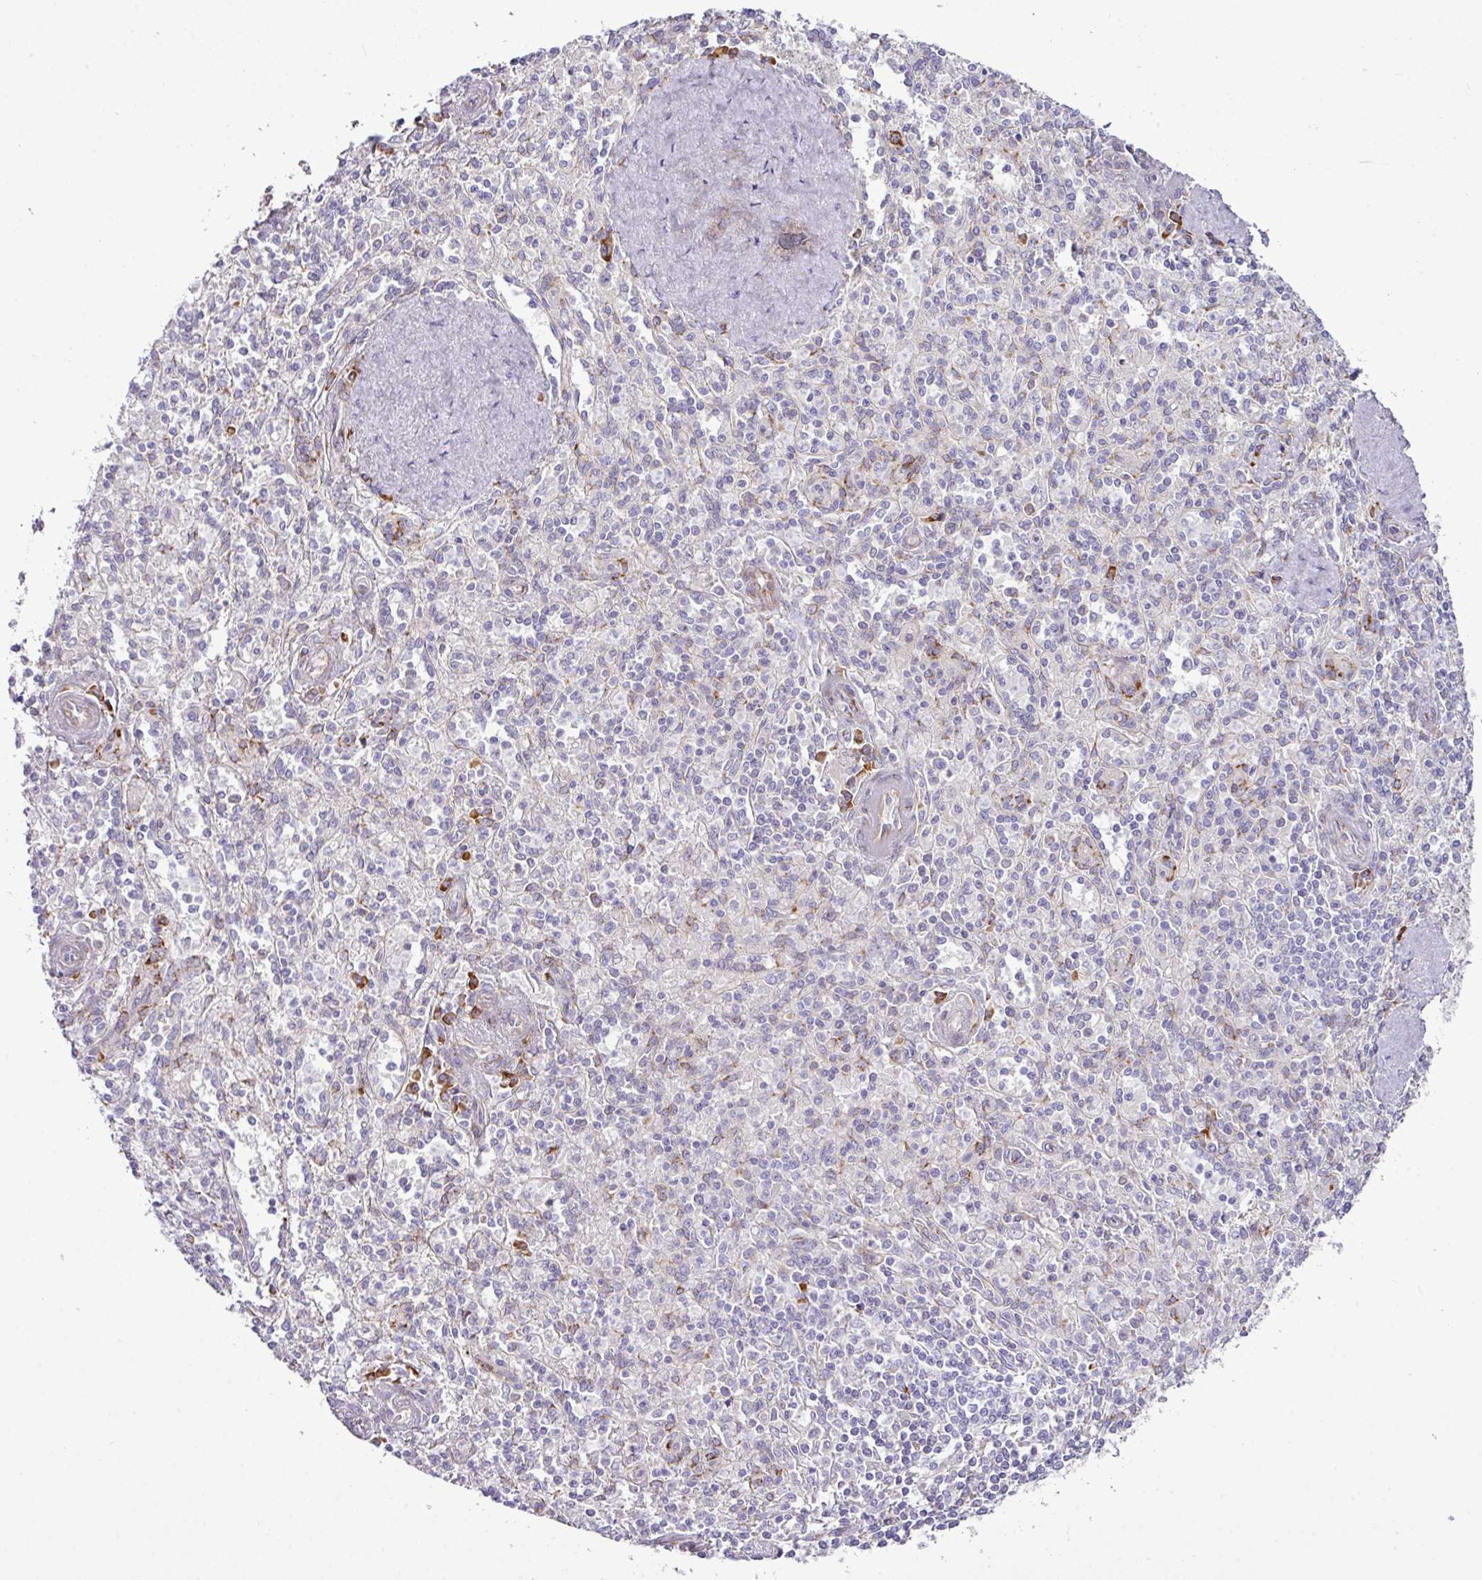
{"staining": {"intensity": "strong", "quantity": "<25%", "location": "cytoplasmic/membranous"}, "tissue": "spleen", "cell_type": "Cells in red pulp", "image_type": "normal", "snomed": [{"axis": "morphology", "description": "Normal tissue, NOS"}, {"axis": "topography", "description": "Spleen"}], "caption": "Human spleen stained with a brown dye displays strong cytoplasmic/membranous positive expression in approximately <25% of cells in red pulp.", "gene": "CFAP97", "patient": {"sex": "female", "age": 70}}